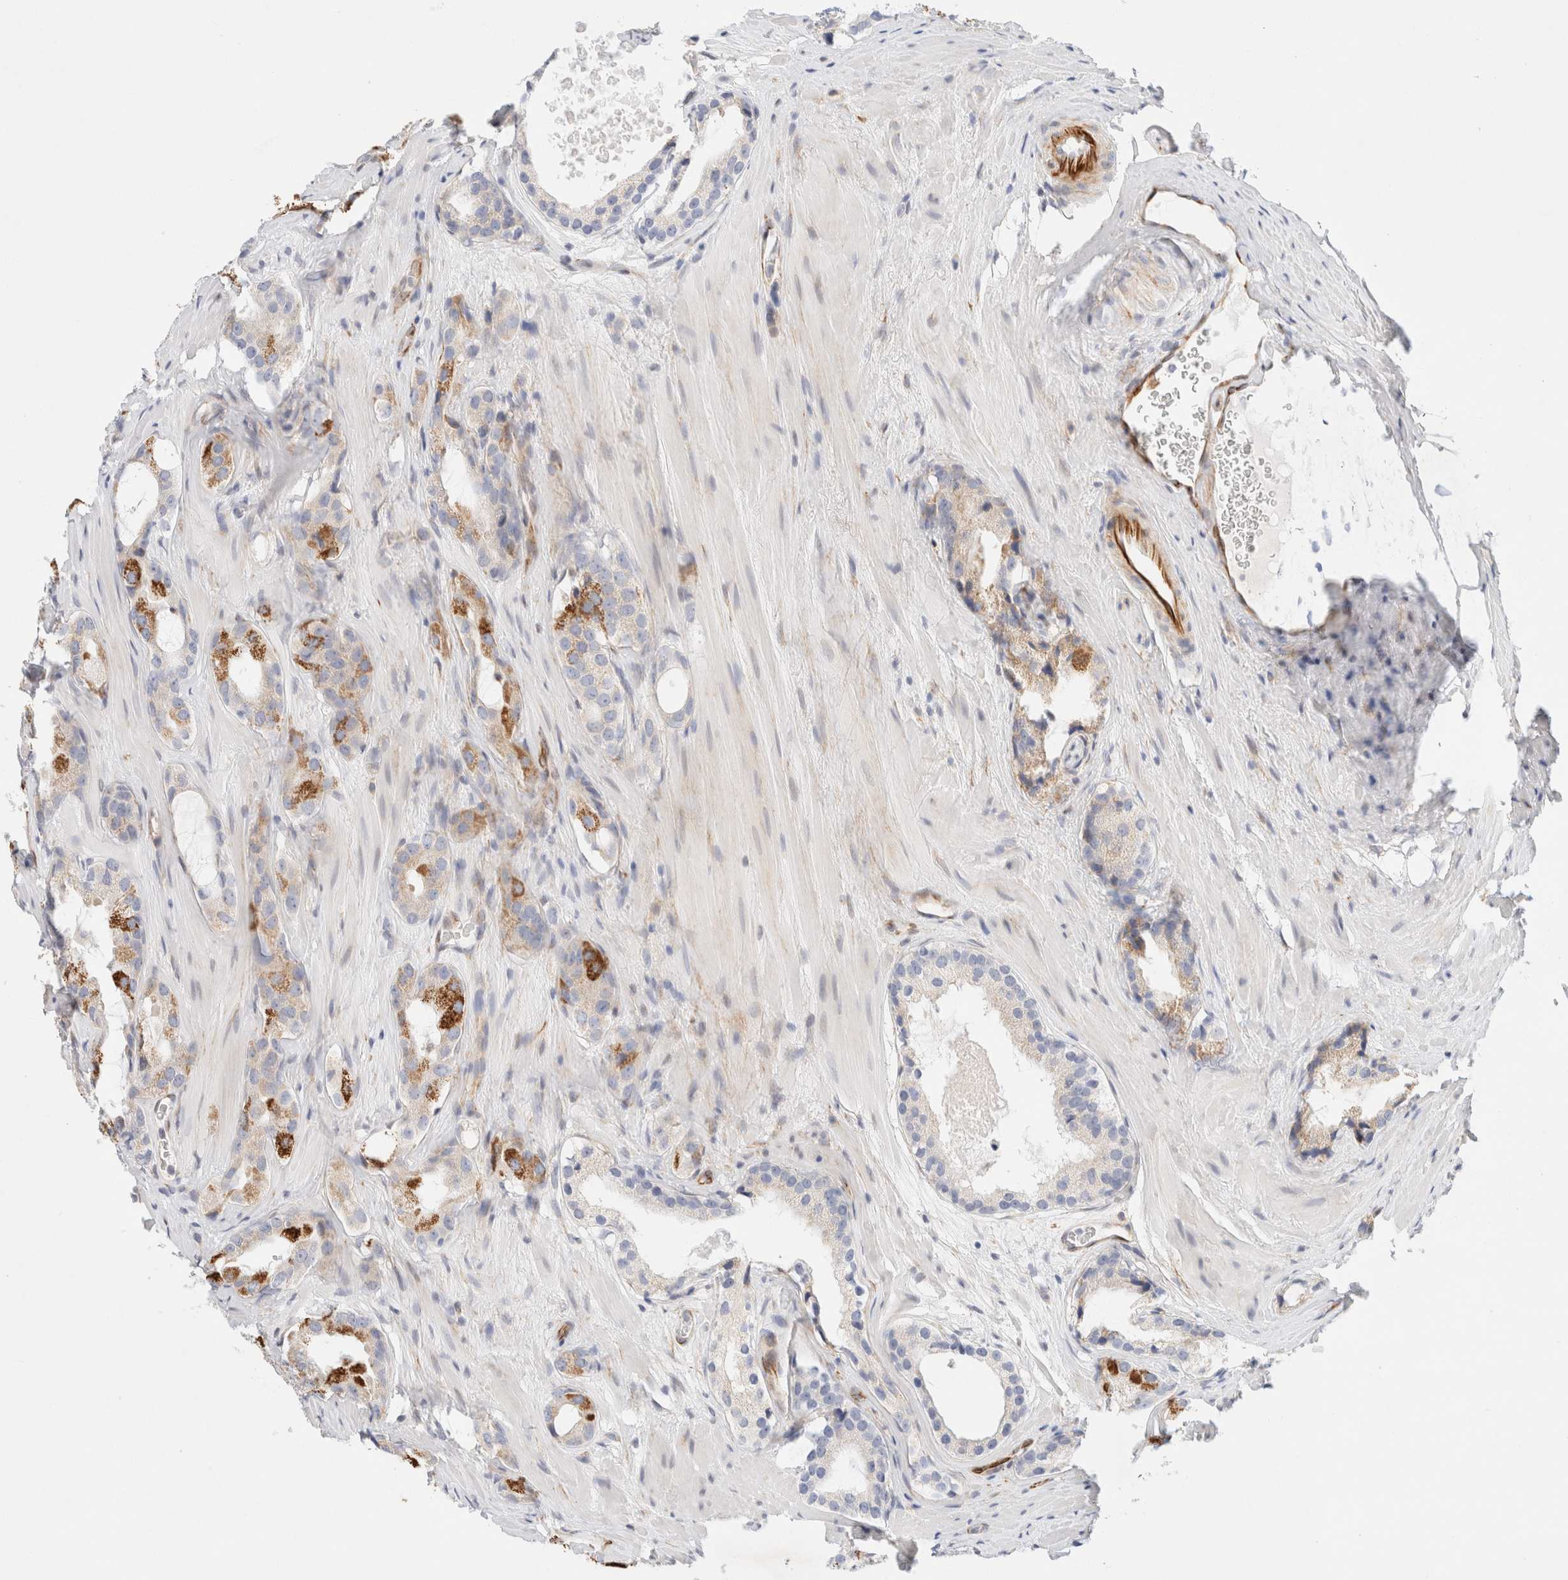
{"staining": {"intensity": "moderate", "quantity": "<25%", "location": "cytoplasmic/membranous"}, "tissue": "prostate cancer", "cell_type": "Tumor cells", "image_type": "cancer", "snomed": [{"axis": "morphology", "description": "Adenocarcinoma, High grade"}, {"axis": "topography", "description": "Prostate"}], "caption": "Protein analysis of adenocarcinoma (high-grade) (prostate) tissue reveals moderate cytoplasmic/membranous staining in approximately <25% of tumor cells. The staining was performed using DAB, with brown indicating positive protein expression. Nuclei are stained blue with hematoxylin.", "gene": "SLC25A48", "patient": {"sex": "male", "age": 63}}